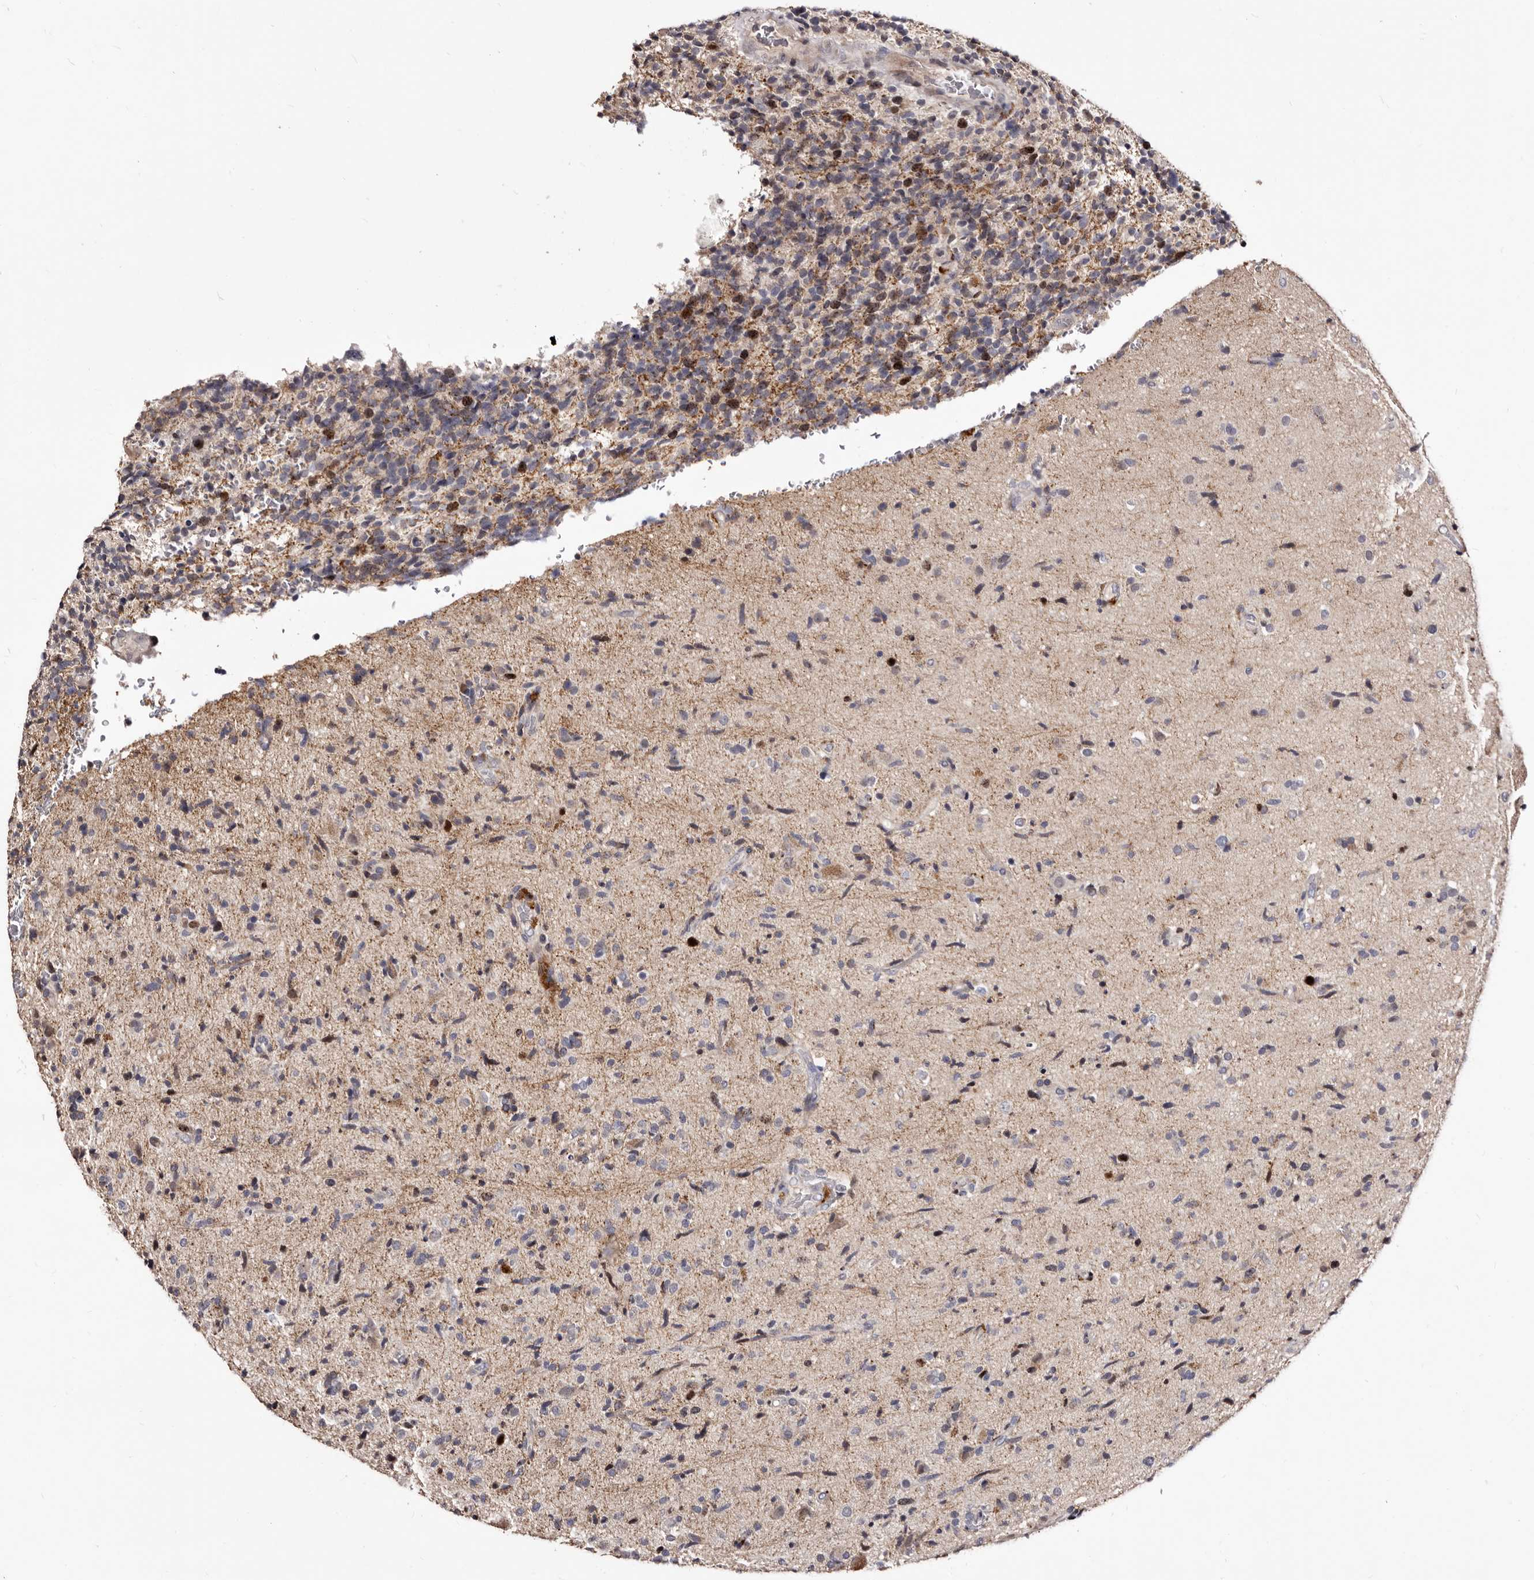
{"staining": {"intensity": "weak", "quantity": "25%-75%", "location": "cytoplasmic/membranous"}, "tissue": "glioma", "cell_type": "Tumor cells", "image_type": "cancer", "snomed": [{"axis": "morphology", "description": "Glioma, malignant, High grade"}, {"axis": "topography", "description": "Brain"}], "caption": "Immunohistochemistry (IHC) photomicrograph of neoplastic tissue: human high-grade glioma (malignant) stained using immunohistochemistry (IHC) reveals low levels of weak protein expression localized specifically in the cytoplasmic/membranous of tumor cells, appearing as a cytoplasmic/membranous brown color.", "gene": "CDCA8", "patient": {"sex": "male", "age": 72}}